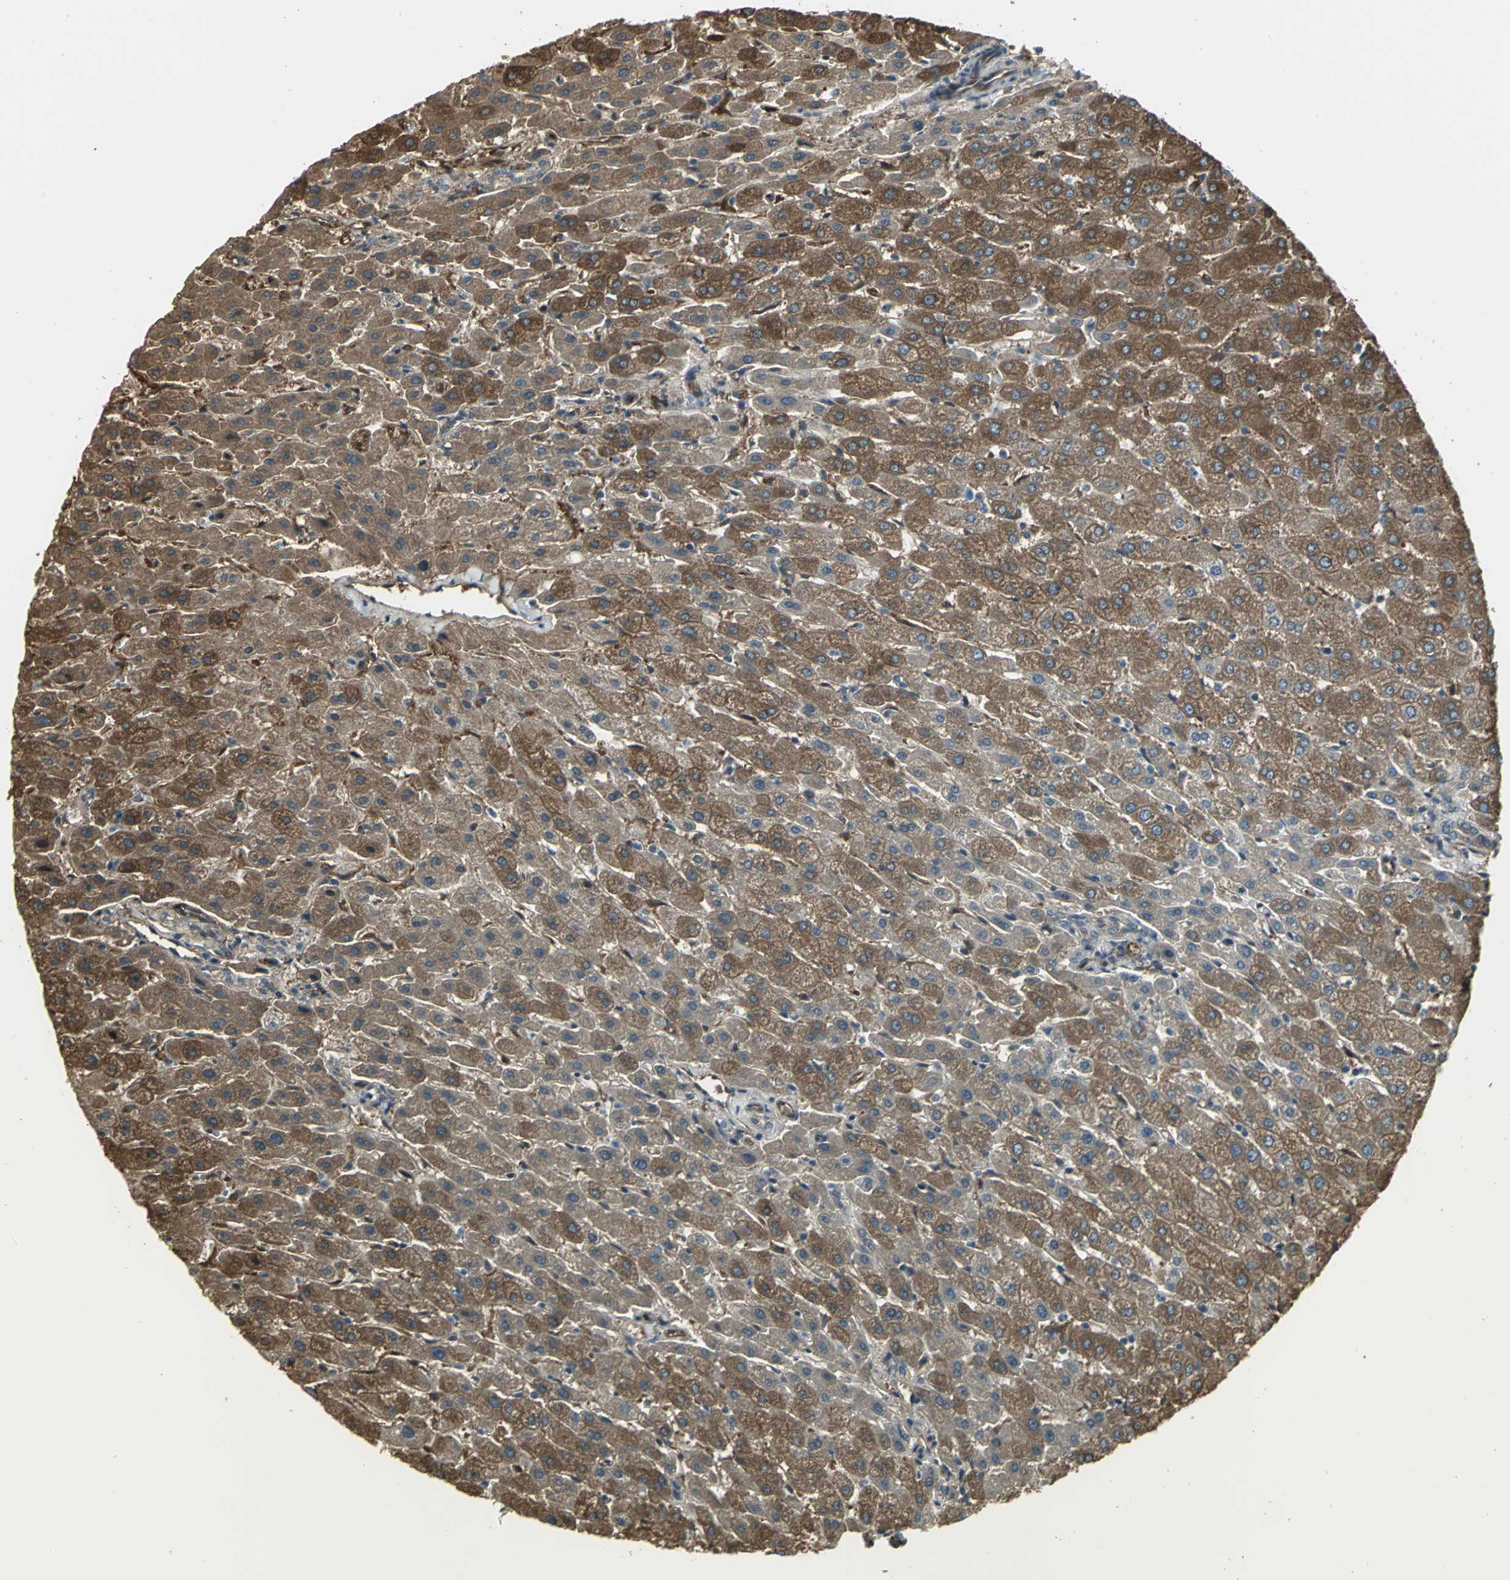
{"staining": {"intensity": "moderate", "quantity": ">75%", "location": "cytoplasmic/membranous"}, "tissue": "liver", "cell_type": "Cholangiocytes", "image_type": "normal", "snomed": [{"axis": "morphology", "description": "Normal tissue, NOS"}, {"axis": "morphology", "description": "Fibrosis, NOS"}, {"axis": "topography", "description": "Liver"}], "caption": "Liver stained for a protein demonstrates moderate cytoplasmic/membranous positivity in cholangiocytes. The staining was performed using DAB, with brown indicating positive protein expression. Nuclei are stained blue with hematoxylin.", "gene": "PRXL2B", "patient": {"sex": "female", "age": 29}}